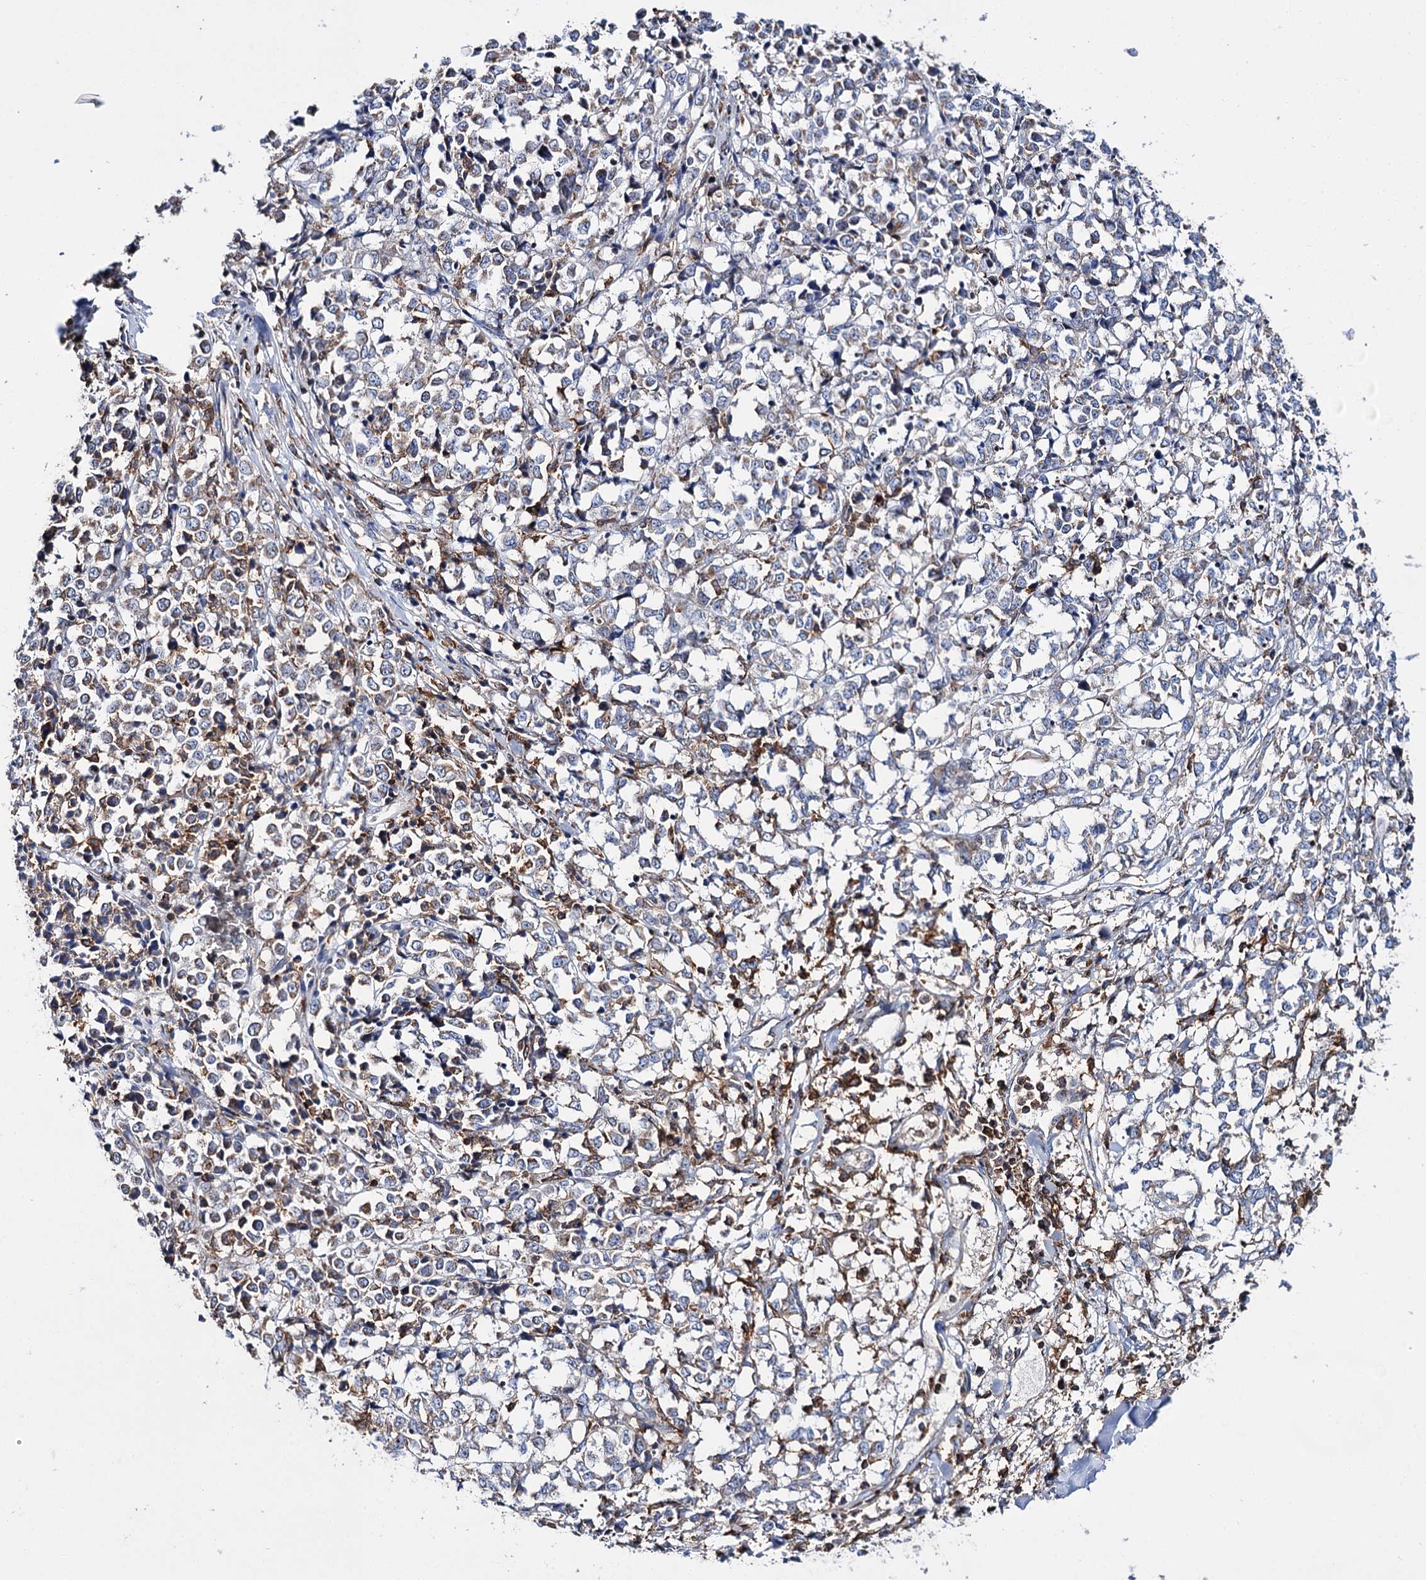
{"staining": {"intensity": "moderate", "quantity": "25%-75%", "location": "cytoplasmic/membranous"}, "tissue": "melanoma", "cell_type": "Tumor cells", "image_type": "cancer", "snomed": [{"axis": "morphology", "description": "Malignant melanoma, NOS"}, {"axis": "topography", "description": "Skin"}], "caption": "Immunohistochemical staining of malignant melanoma demonstrates medium levels of moderate cytoplasmic/membranous staining in about 25%-75% of tumor cells.", "gene": "UBASH3B", "patient": {"sex": "female", "age": 72}}